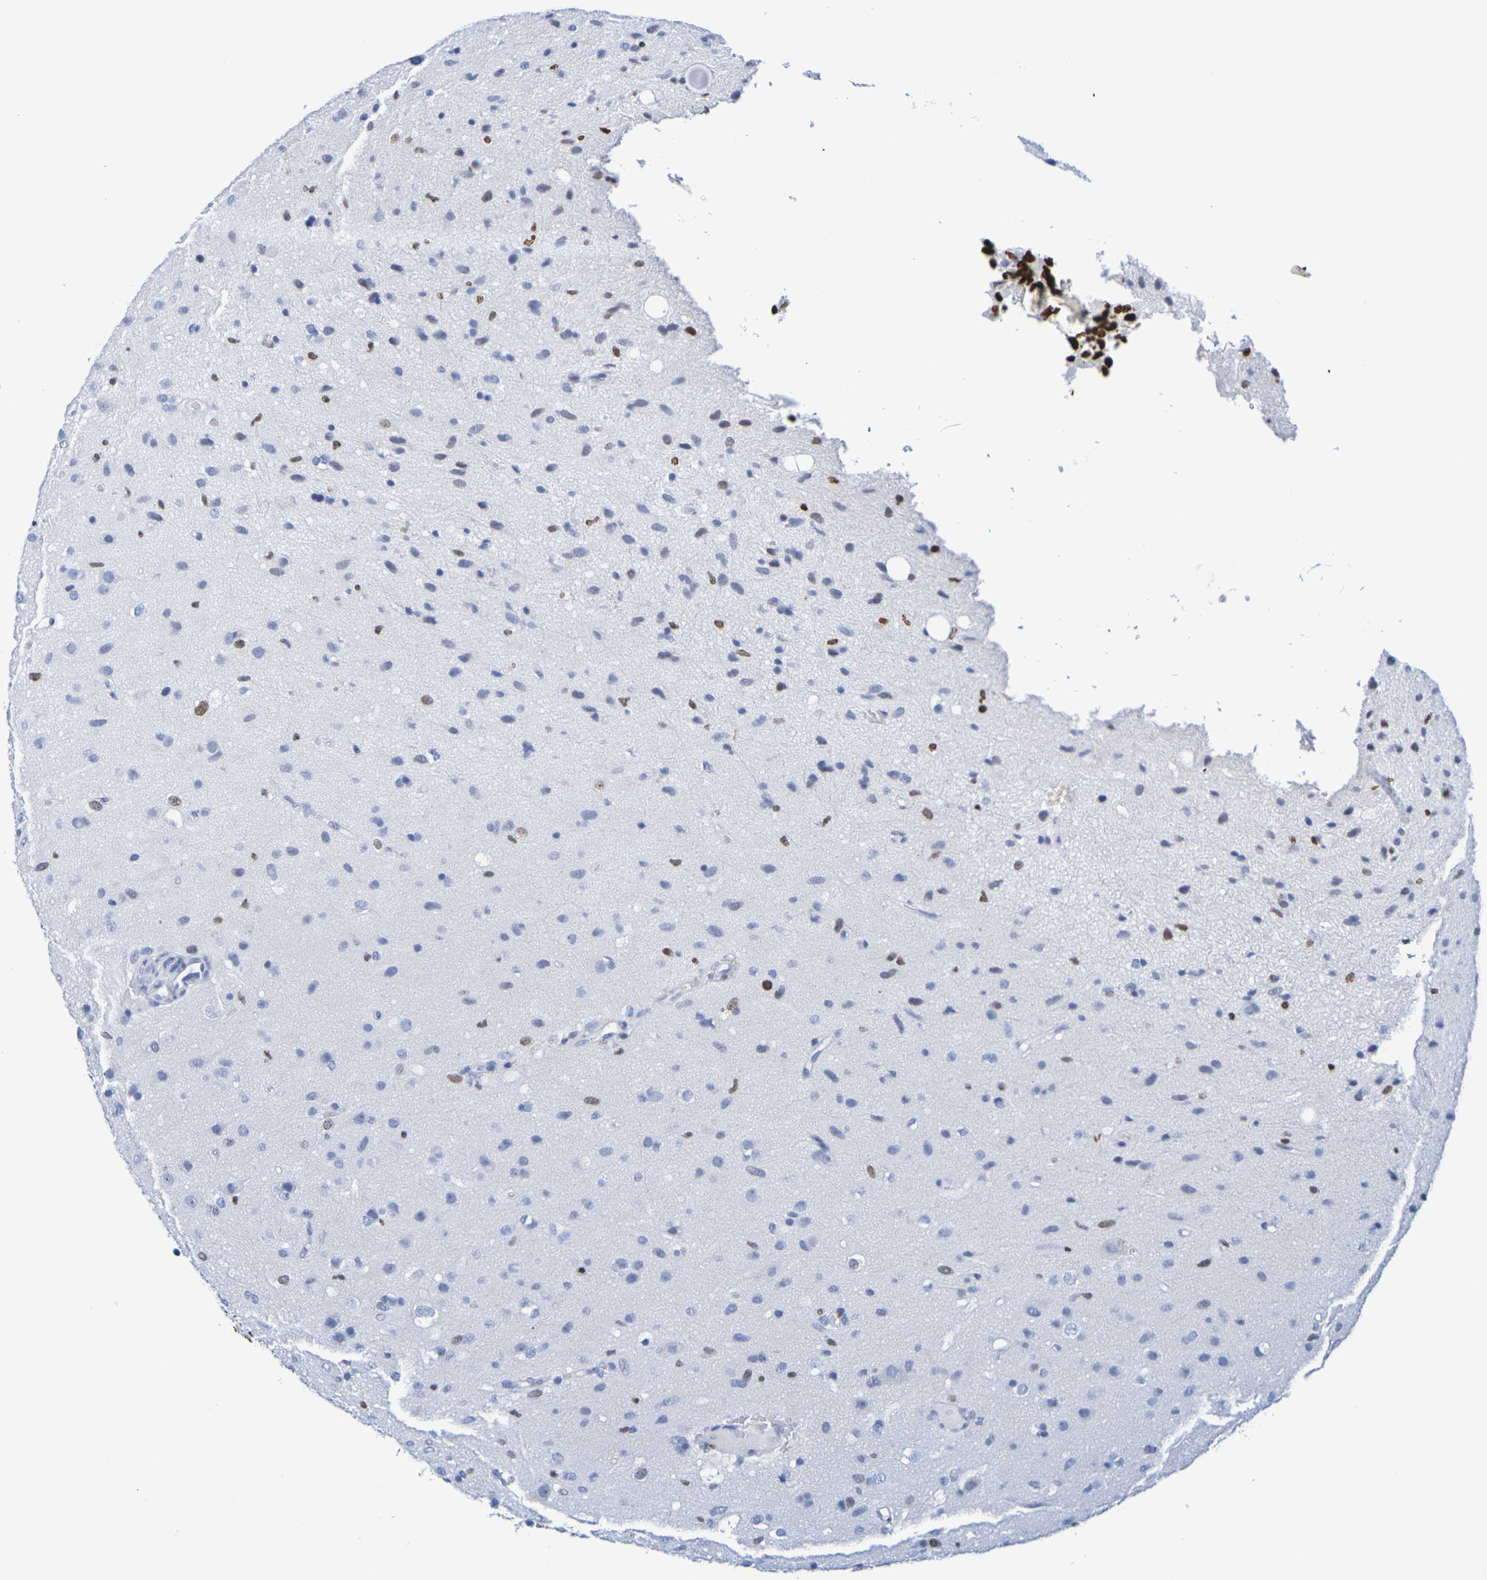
{"staining": {"intensity": "moderate", "quantity": "<25%", "location": "nuclear"}, "tissue": "glioma", "cell_type": "Tumor cells", "image_type": "cancer", "snomed": [{"axis": "morphology", "description": "Glioma, malignant, Low grade"}, {"axis": "topography", "description": "Brain"}], "caption": "An image of human malignant glioma (low-grade) stained for a protein displays moderate nuclear brown staining in tumor cells.", "gene": "H1-5", "patient": {"sex": "male", "age": 77}}